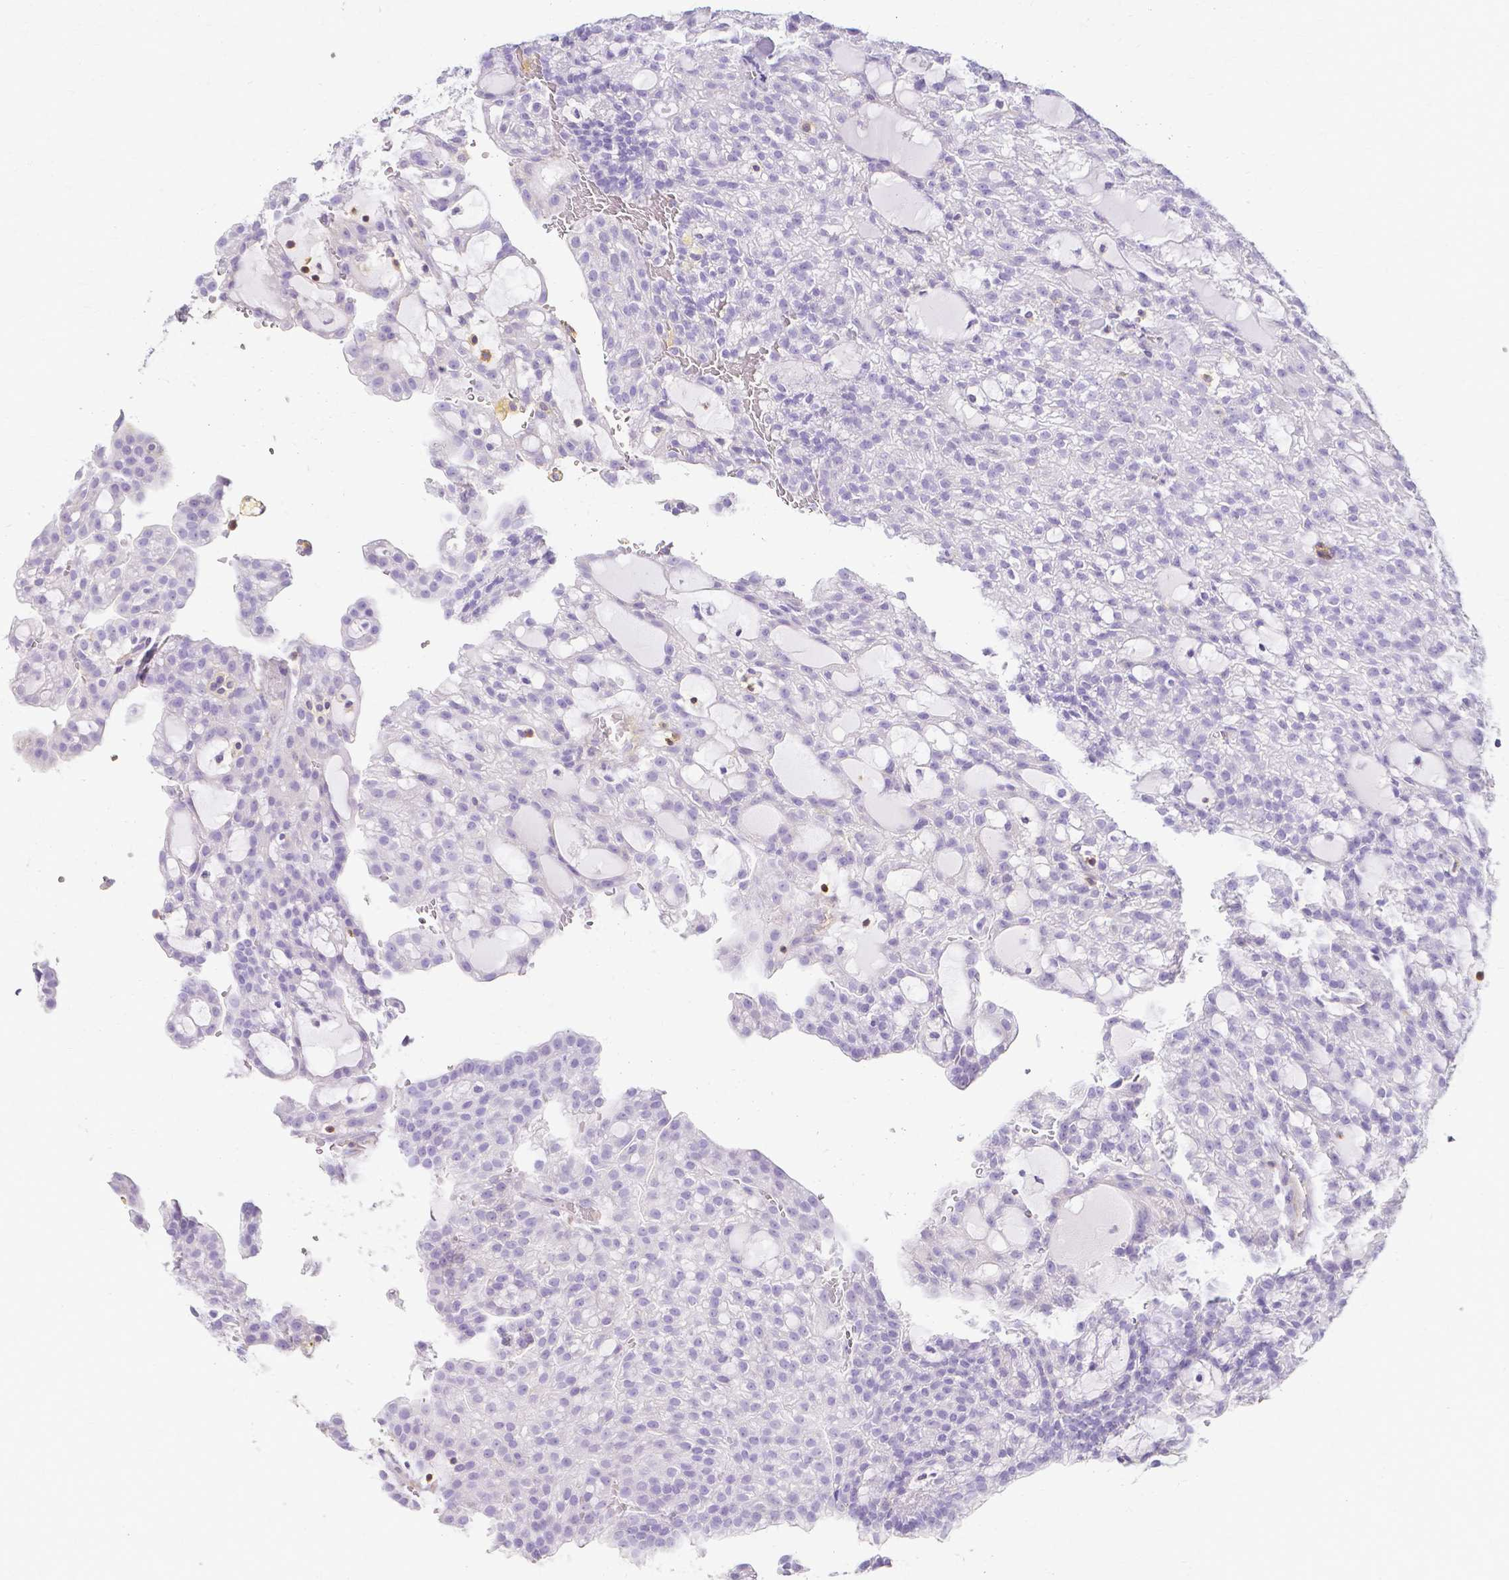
{"staining": {"intensity": "weak", "quantity": "<25%", "location": "cytoplasmic/membranous"}, "tissue": "renal cancer", "cell_type": "Tumor cells", "image_type": "cancer", "snomed": [{"axis": "morphology", "description": "Adenocarcinoma, NOS"}, {"axis": "topography", "description": "Kidney"}], "caption": "A high-resolution micrograph shows immunohistochemistry staining of adenocarcinoma (renal), which demonstrates no significant expression in tumor cells.", "gene": "HSPA12A", "patient": {"sex": "male", "age": 63}}